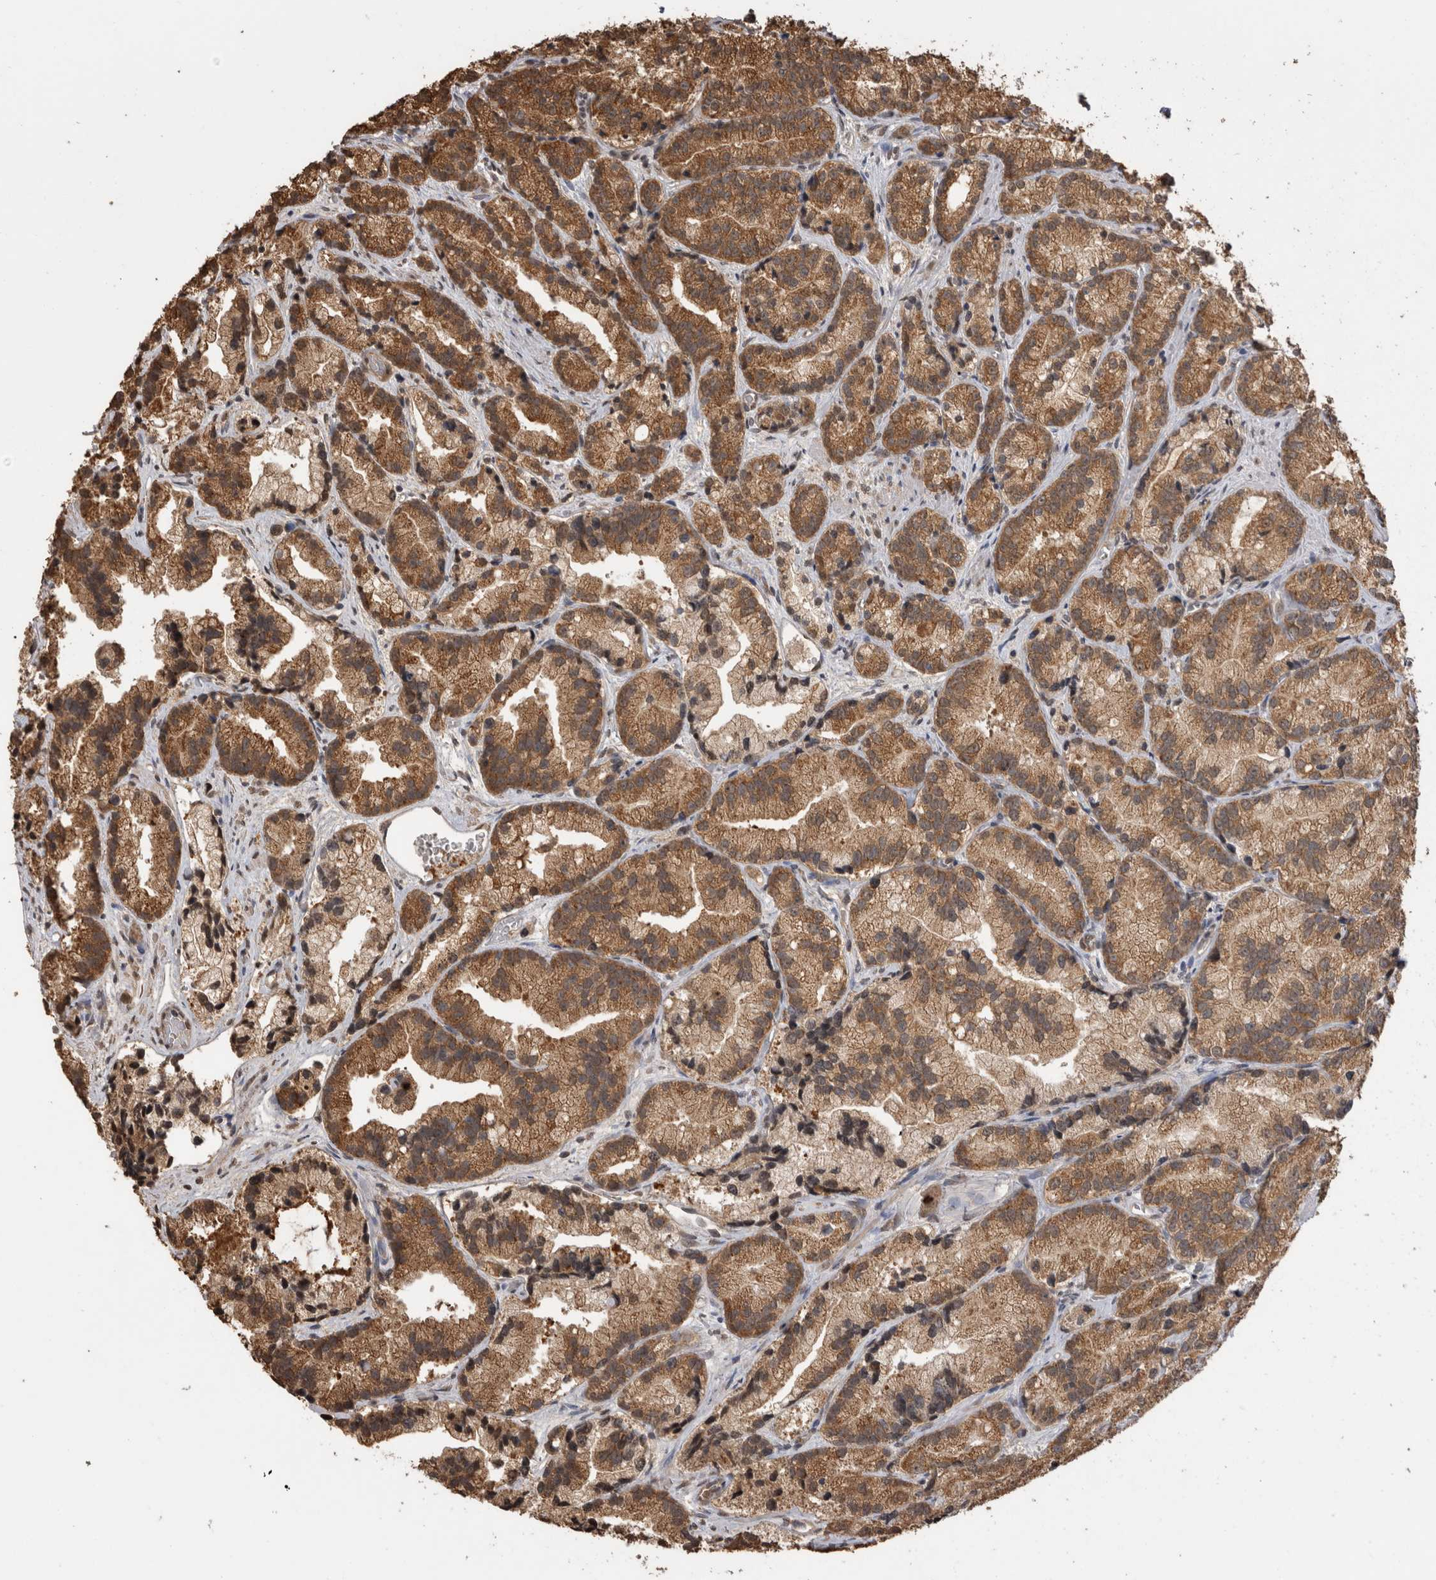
{"staining": {"intensity": "moderate", "quantity": ">75%", "location": "cytoplasmic/membranous"}, "tissue": "prostate cancer", "cell_type": "Tumor cells", "image_type": "cancer", "snomed": [{"axis": "morphology", "description": "Adenocarcinoma, Low grade"}, {"axis": "topography", "description": "Prostate"}], "caption": "A histopathology image of human prostate adenocarcinoma (low-grade) stained for a protein demonstrates moderate cytoplasmic/membranous brown staining in tumor cells. (brown staining indicates protein expression, while blue staining denotes nuclei).", "gene": "PAK4", "patient": {"sex": "male", "age": 89}}